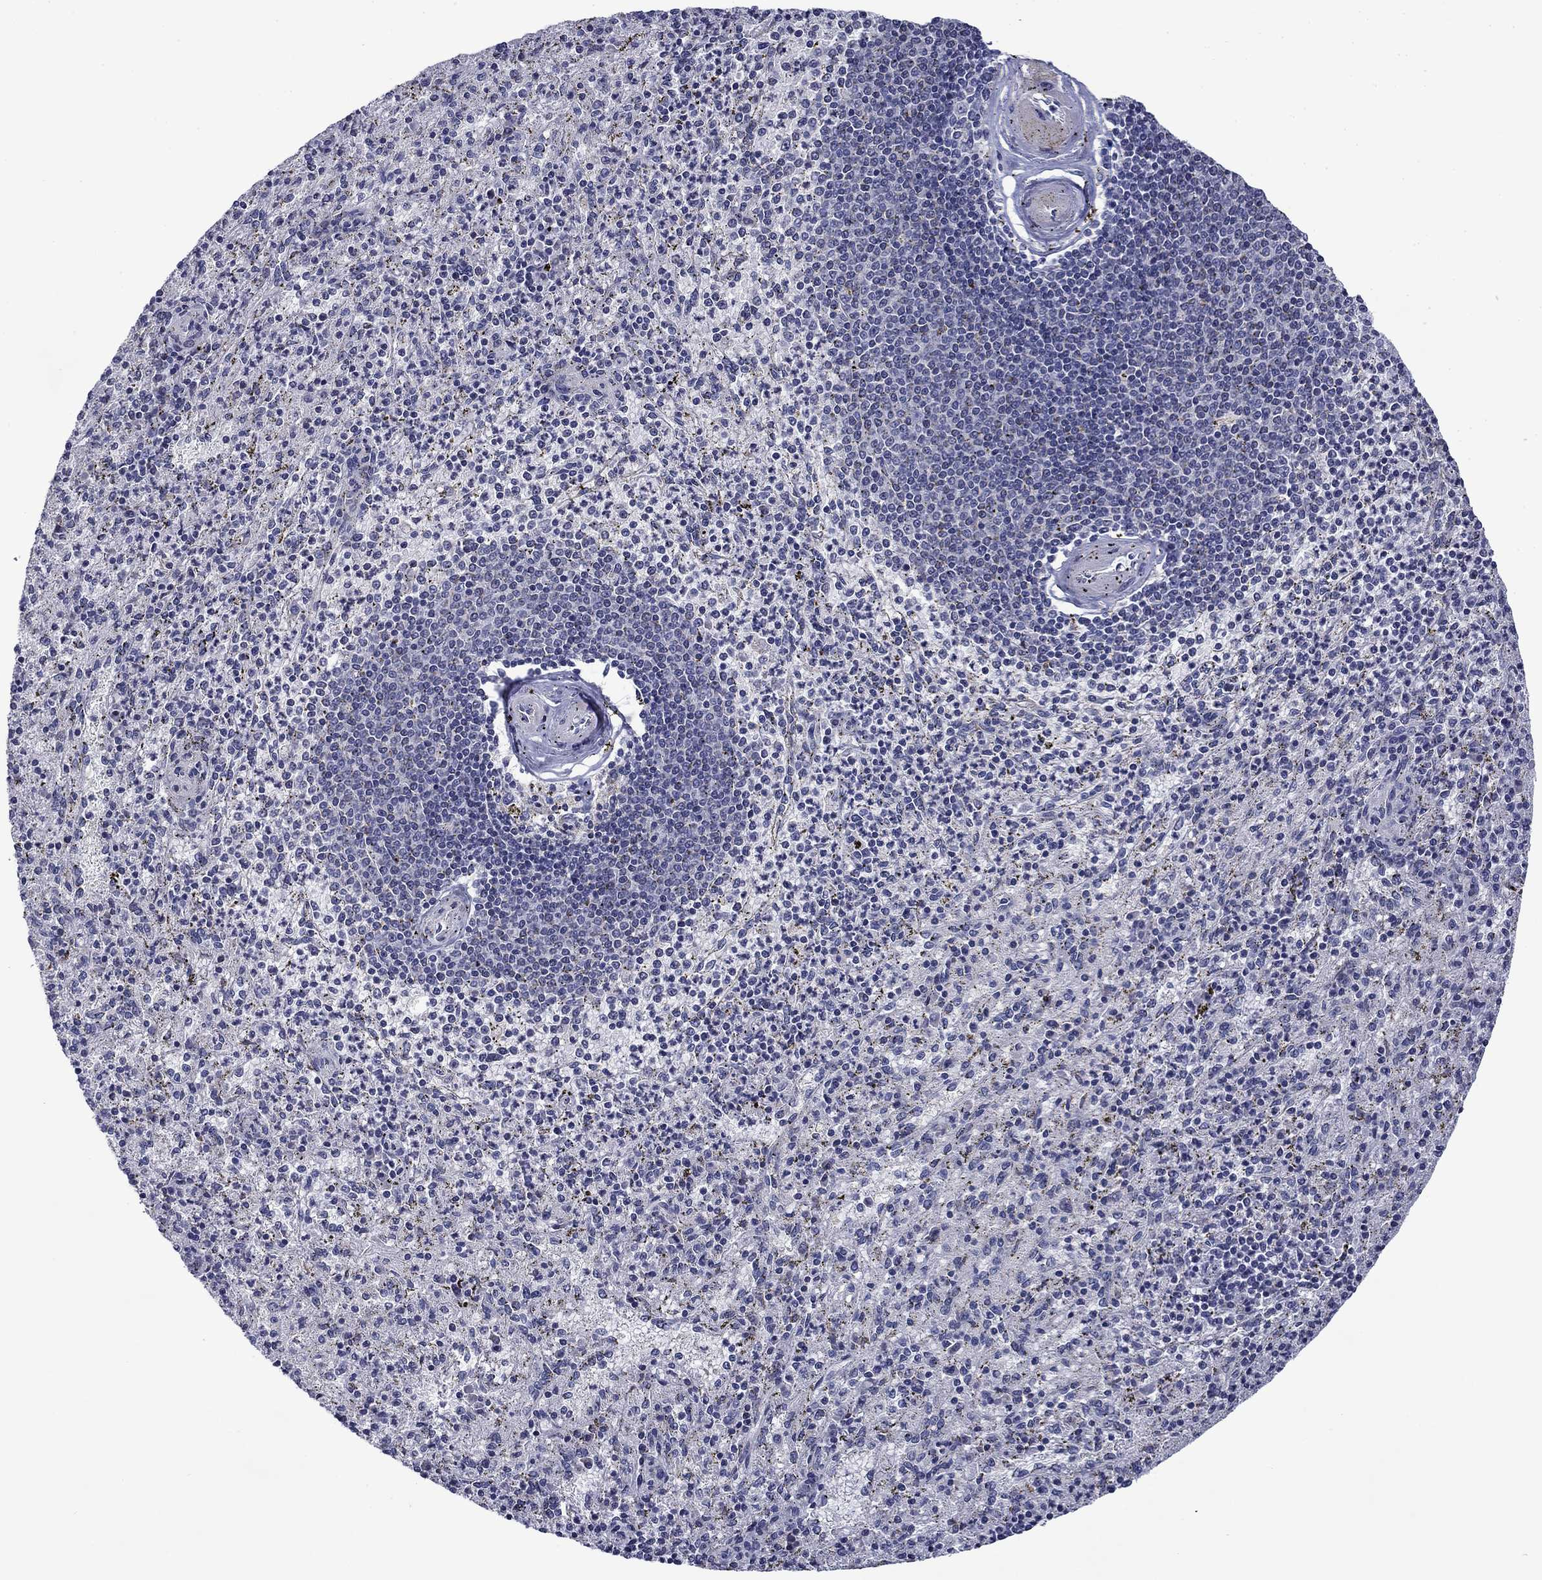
{"staining": {"intensity": "negative", "quantity": "none", "location": "none"}, "tissue": "spleen", "cell_type": "Cells in red pulp", "image_type": "normal", "snomed": [{"axis": "morphology", "description": "Normal tissue, NOS"}, {"axis": "topography", "description": "Spleen"}], "caption": "The photomicrograph displays no significant staining in cells in red pulp of spleen. The staining was performed using DAB to visualize the protein expression in brown, while the nuclei were stained in blue with hematoxylin (Magnification: 20x).", "gene": "SPATA7", "patient": {"sex": "male", "age": 60}}